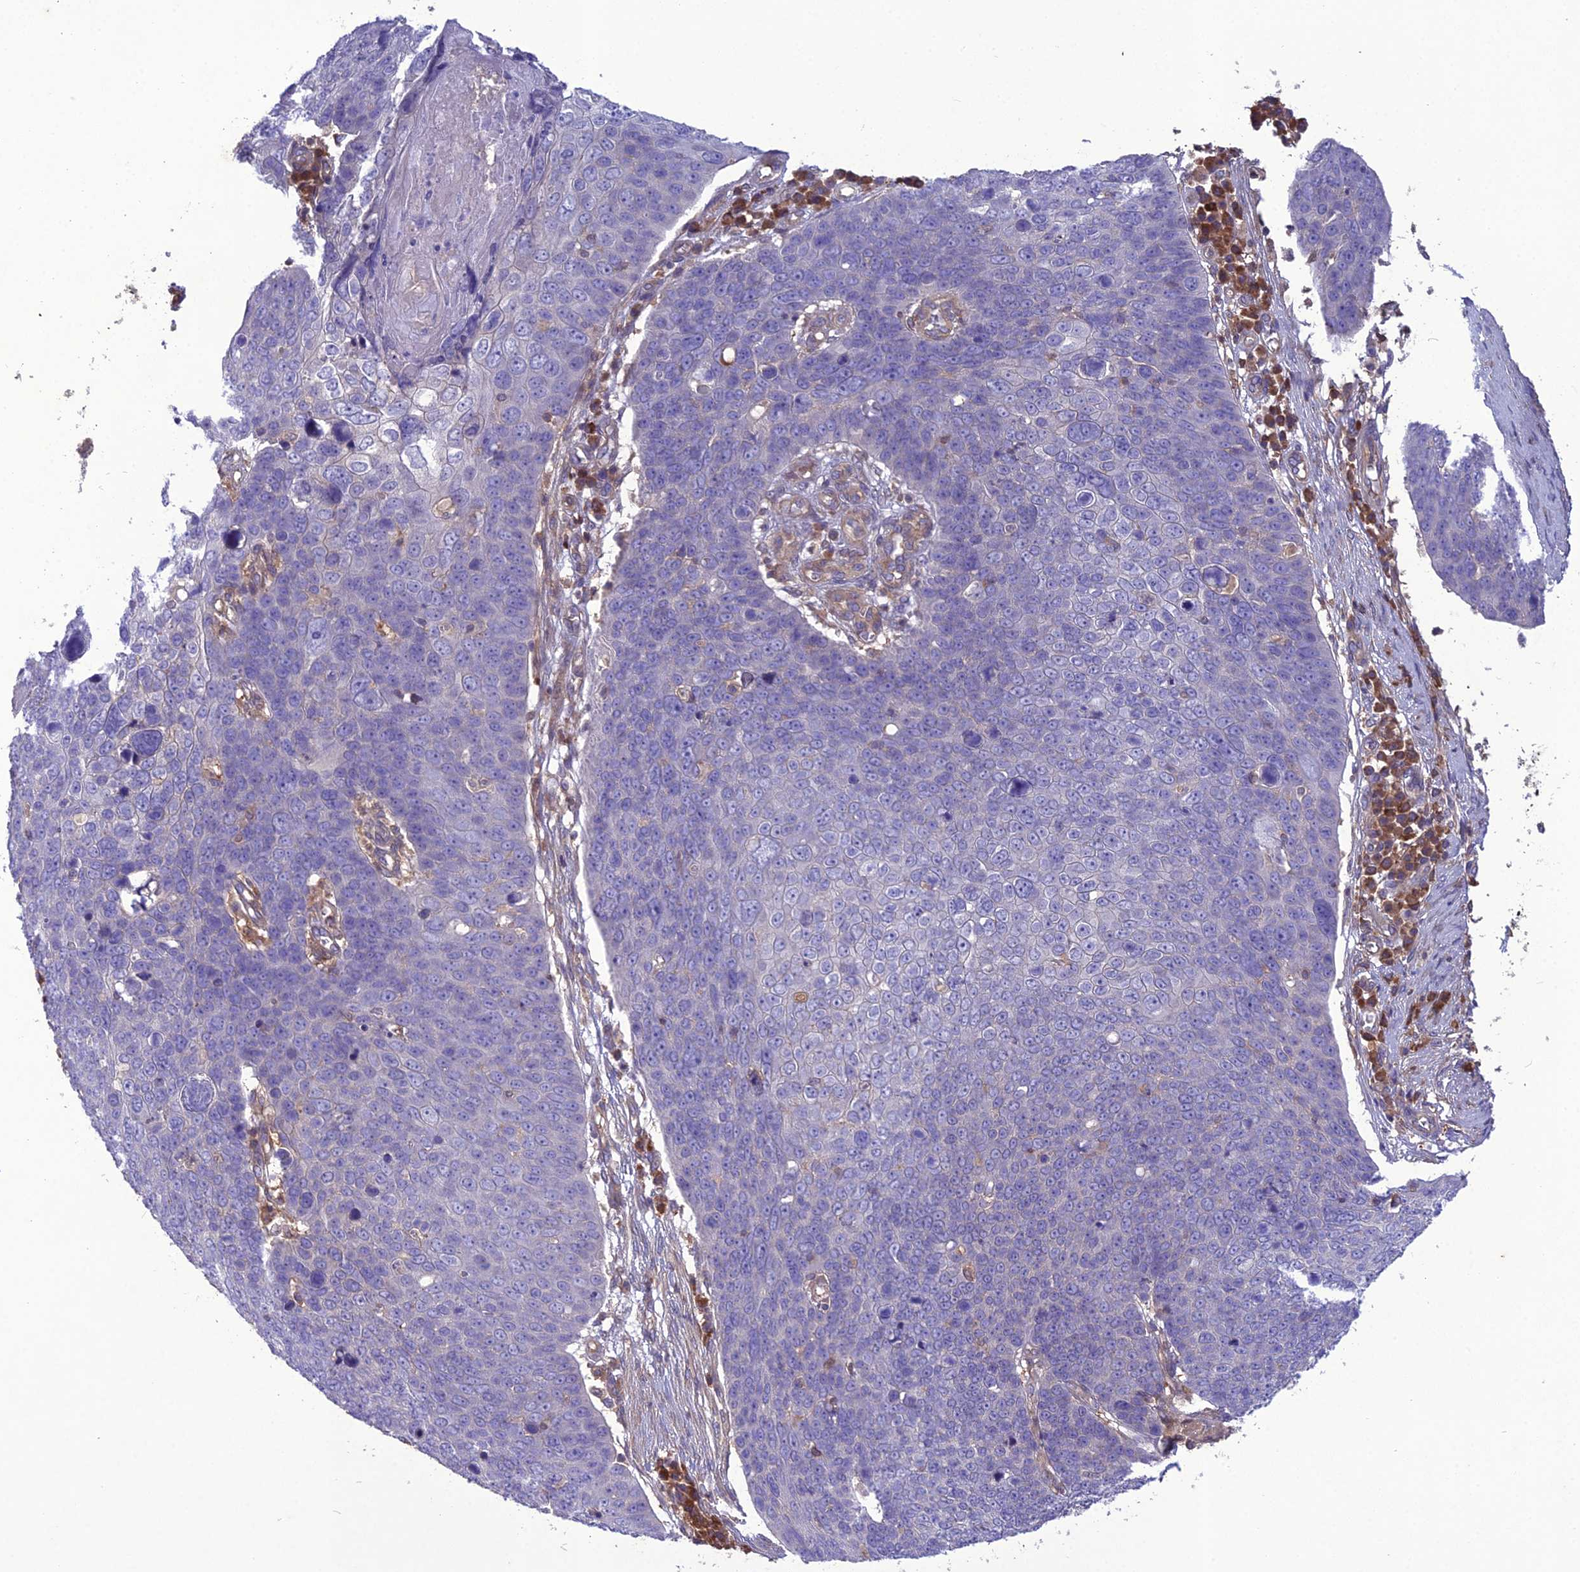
{"staining": {"intensity": "negative", "quantity": "none", "location": "none"}, "tissue": "skin cancer", "cell_type": "Tumor cells", "image_type": "cancer", "snomed": [{"axis": "morphology", "description": "Squamous cell carcinoma, NOS"}, {"axis": "topography", "description": "Skin"}], "caption": "The photomicrograph exhibits no significant expression in tumor cells of skin squamous cell carcinoma.", "gene": "GDF6", "patient": {"sex": "male", "age": 71}}